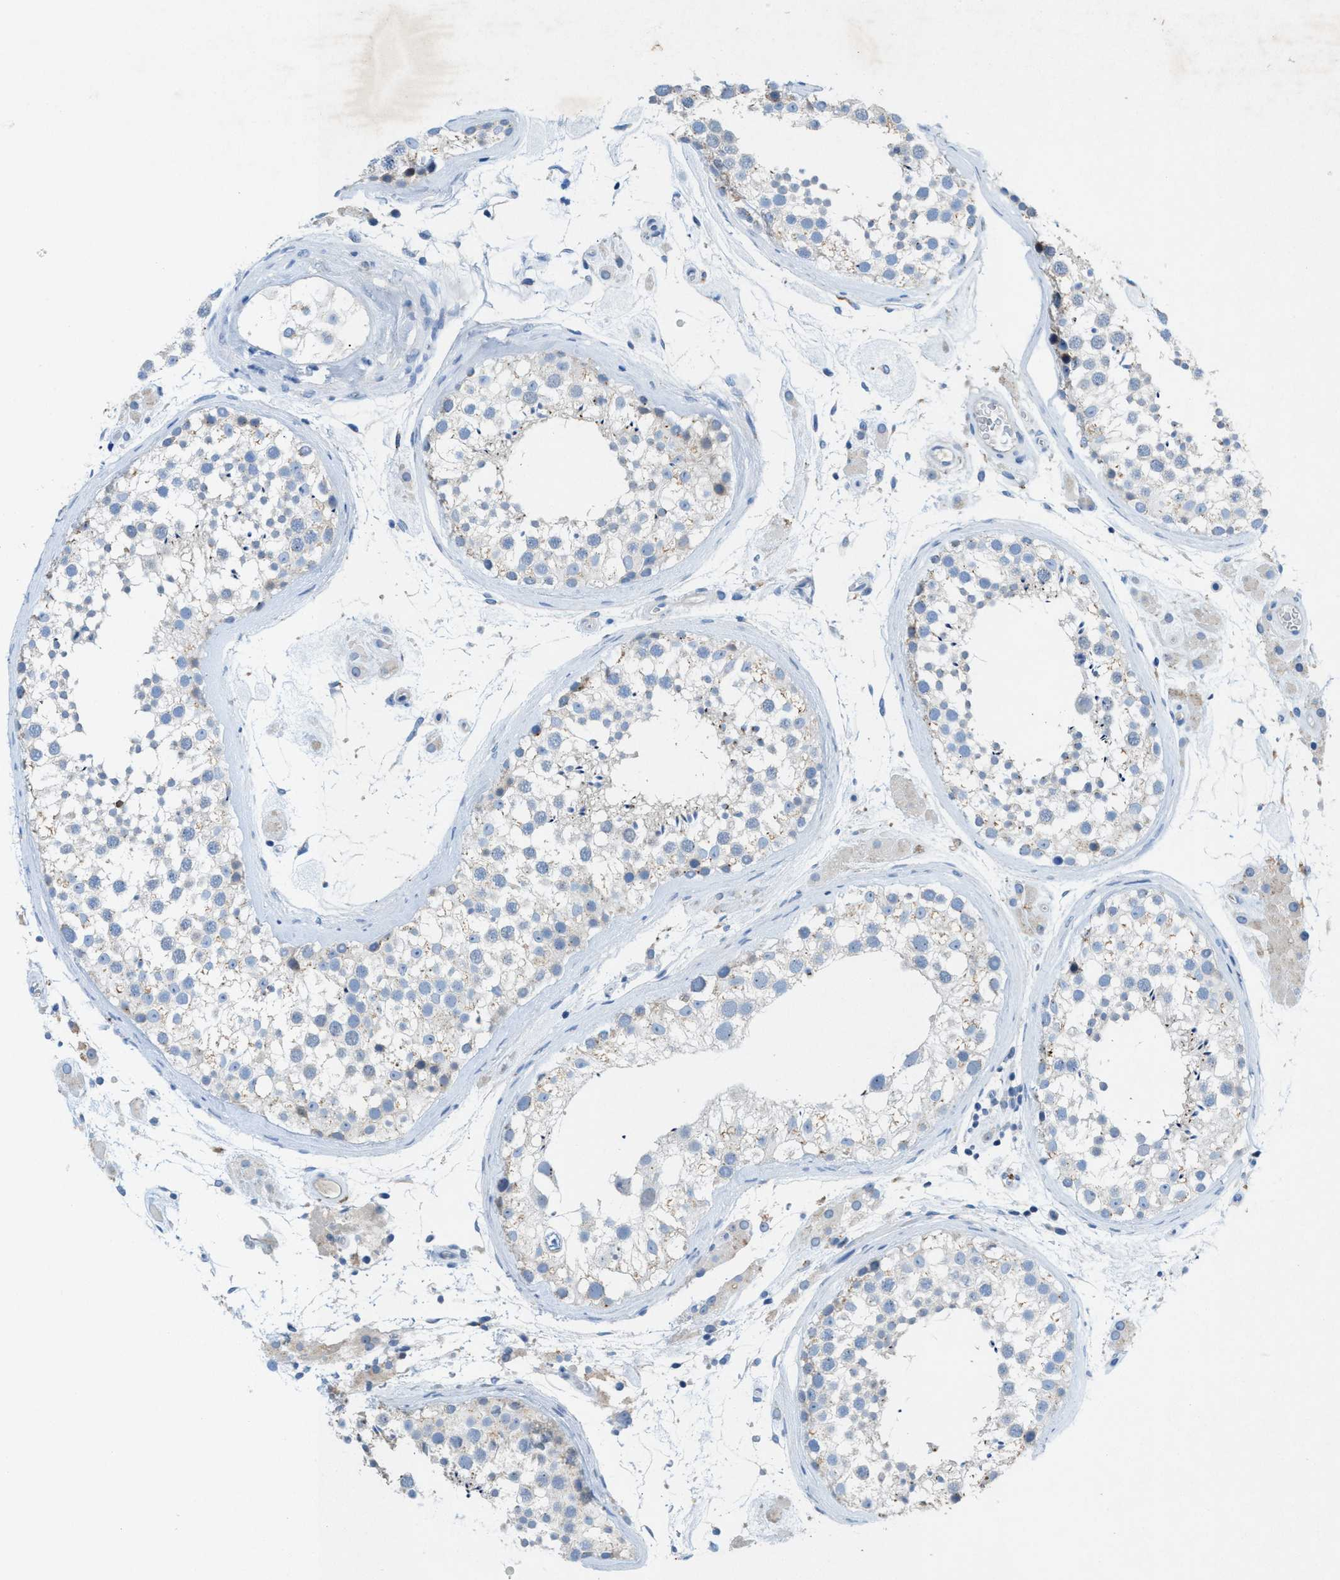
{"staining": {"intensity": "weak", "quantity": "<25%", "location": "cytoplasmic/membranous"}, "tissue": "testis", "cell_type": "Cells in seminiferous ducts", "image_type": "normal", "snomed": [{"axis": "morphology", "description": "Normal tissue, NOS"}, {"axis": "topography", "description": "Testis"}], "caption": "DAB (3,3'-diaminobenzidine) immunohistochemical staining of unremarkable testis shows no significant expression in cells in seminiferous ducts. Brightfield microscopy of immunohistochemistry stained with DAB (brown) and hematoxylin (blue), captured at high magnification.", "gene": "CKLF", "patient": {"sex": "male", "age": 46}}